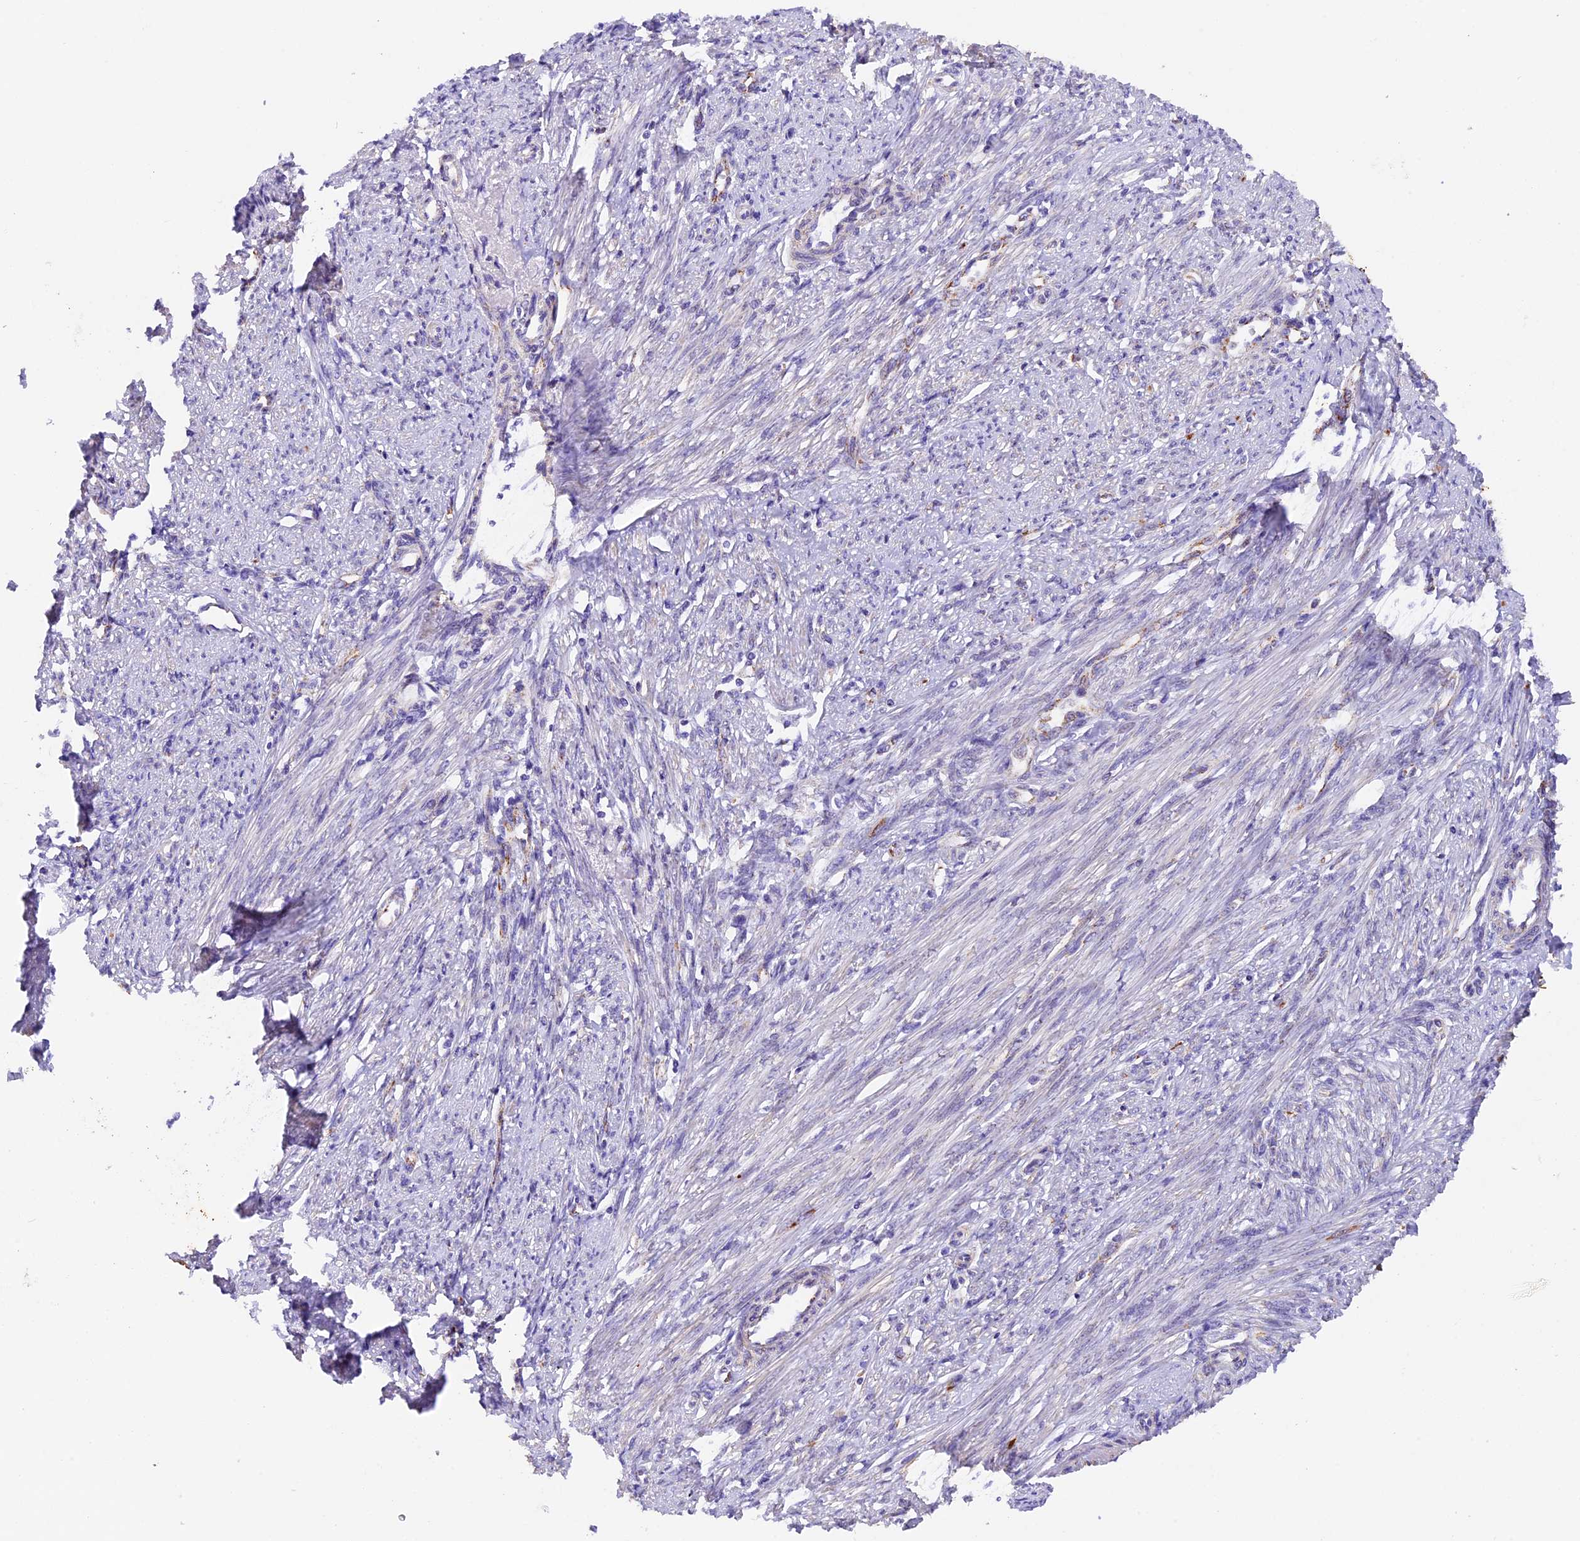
{"staining": {"intensity": "negative", "quantity": "none", "location": "none"}, "tissue": "smooth muscle", "cell_type": "Smooth muscle cells", "image_type": "normal", "snomed": [{"axis": "morphology", "description": "Normal tissue, NOS"}, {"axis": "topography", "description": "Smooth muscle"}, {"axis": "topography", "description": "Uterus"}], "caption": "Immunohistochemical staining of unremarkable human smooth muscle reveals no significant staining in smooth muscle cells. The staining was performed using DAB (3,3'-diaminobenzidine) to visualize the protein expression in brown, while the nuclei were stained in blue with hematoxylin (Magnification: 20x).", "gene": "TFAM", "patient": {"sex": "female", "age": 59}}